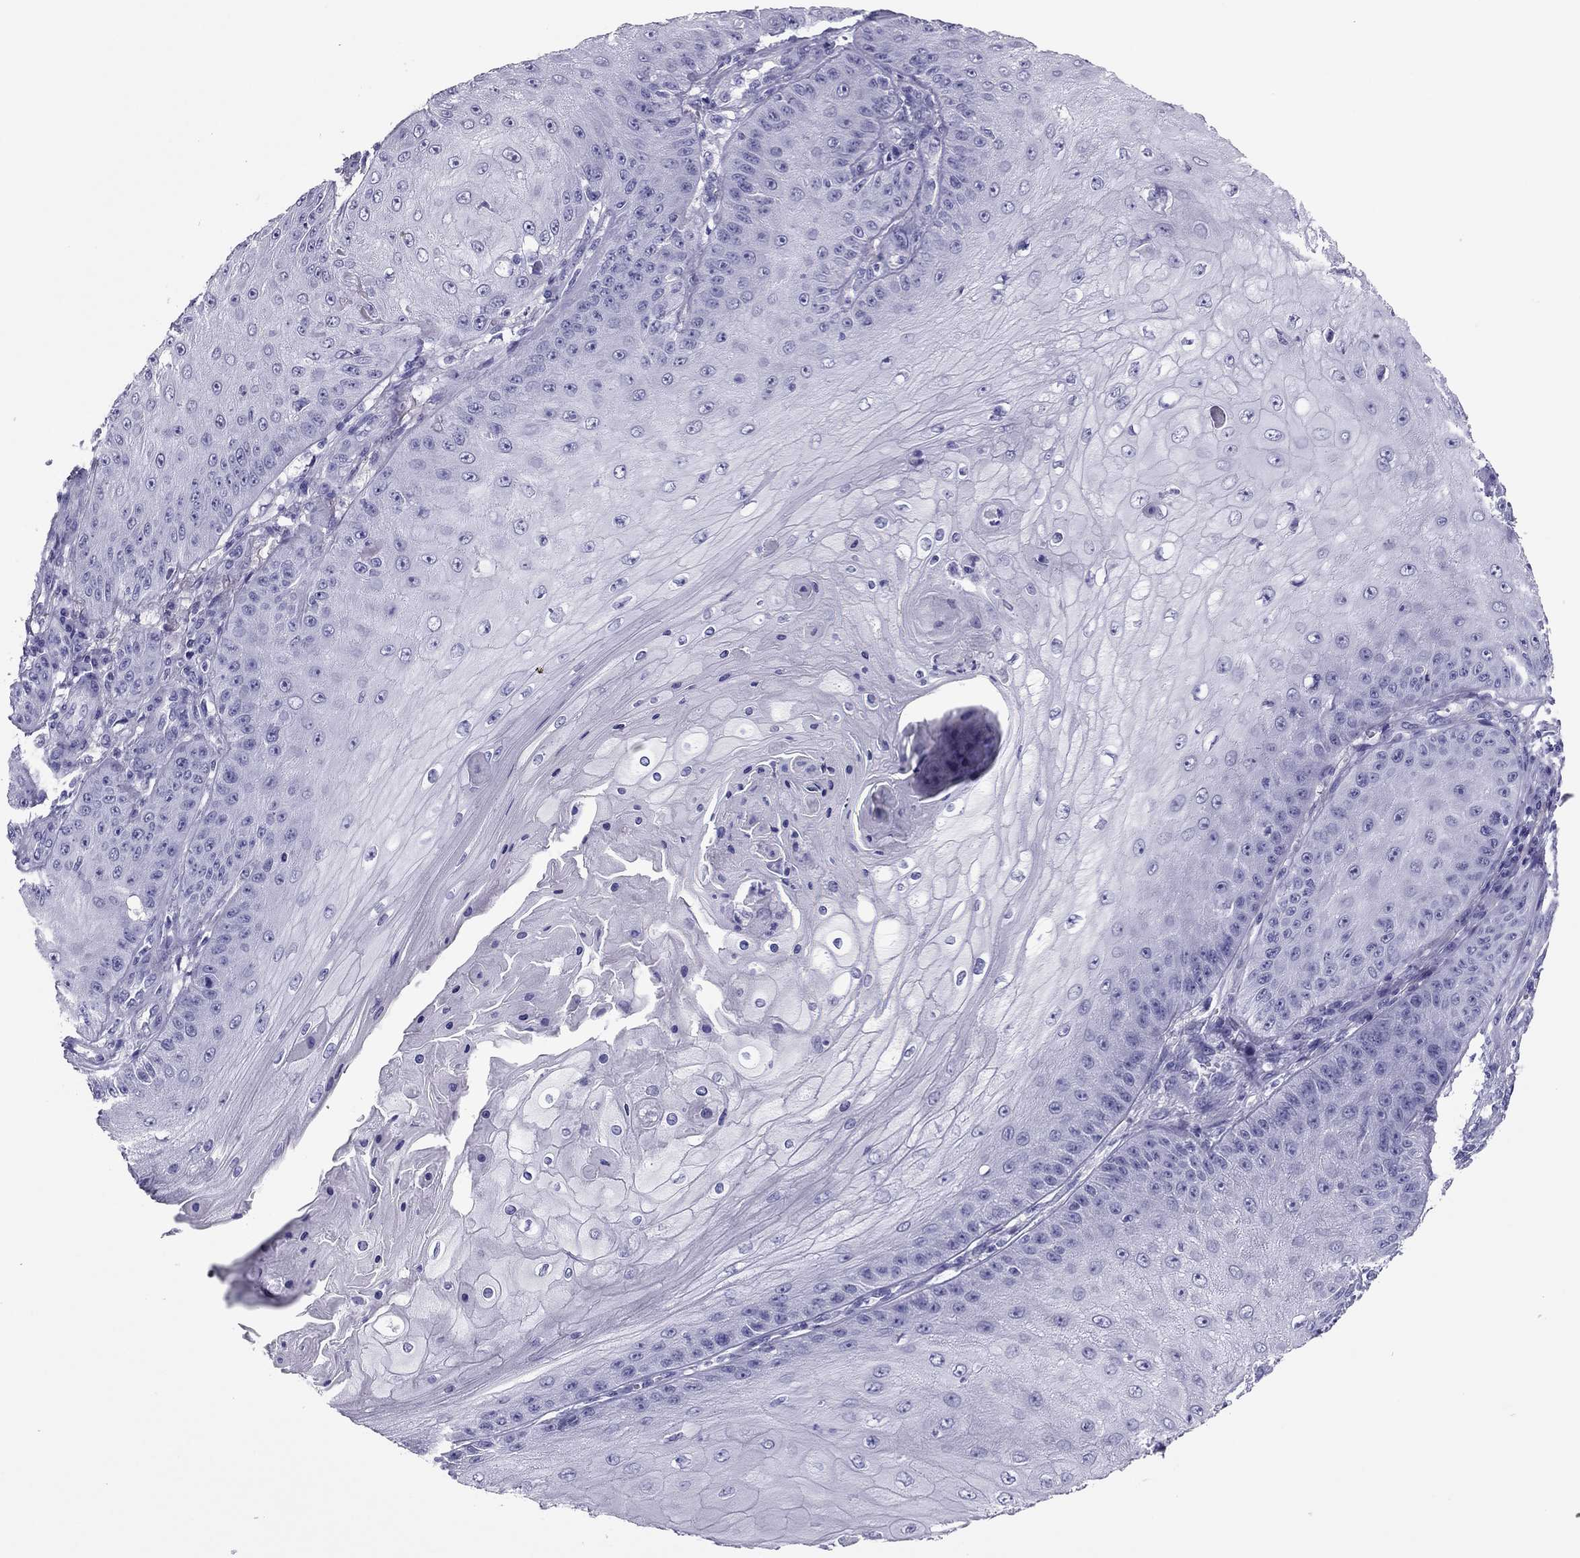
{"staining": {"intensity": "negative", "quantity": "none", "location": "none"}, "tissue": "skin cancer", "cell_type": "Tumor cells", "image_type": "cancer", "snomed": [{"axis": "morphology", "description": "Squamous cell carcinoma, NOS"}, {"axis": "topography", "description": "Skin"}], "caption": "Immunohistochemistry (IHC) histopathology image of human squamous cell carcinoma (skin) stained for a protein (brown), which demonstrates no expression in tumor cells.", "gene": "PDE6A", "patient": {"sex": "male", "age": 70}}